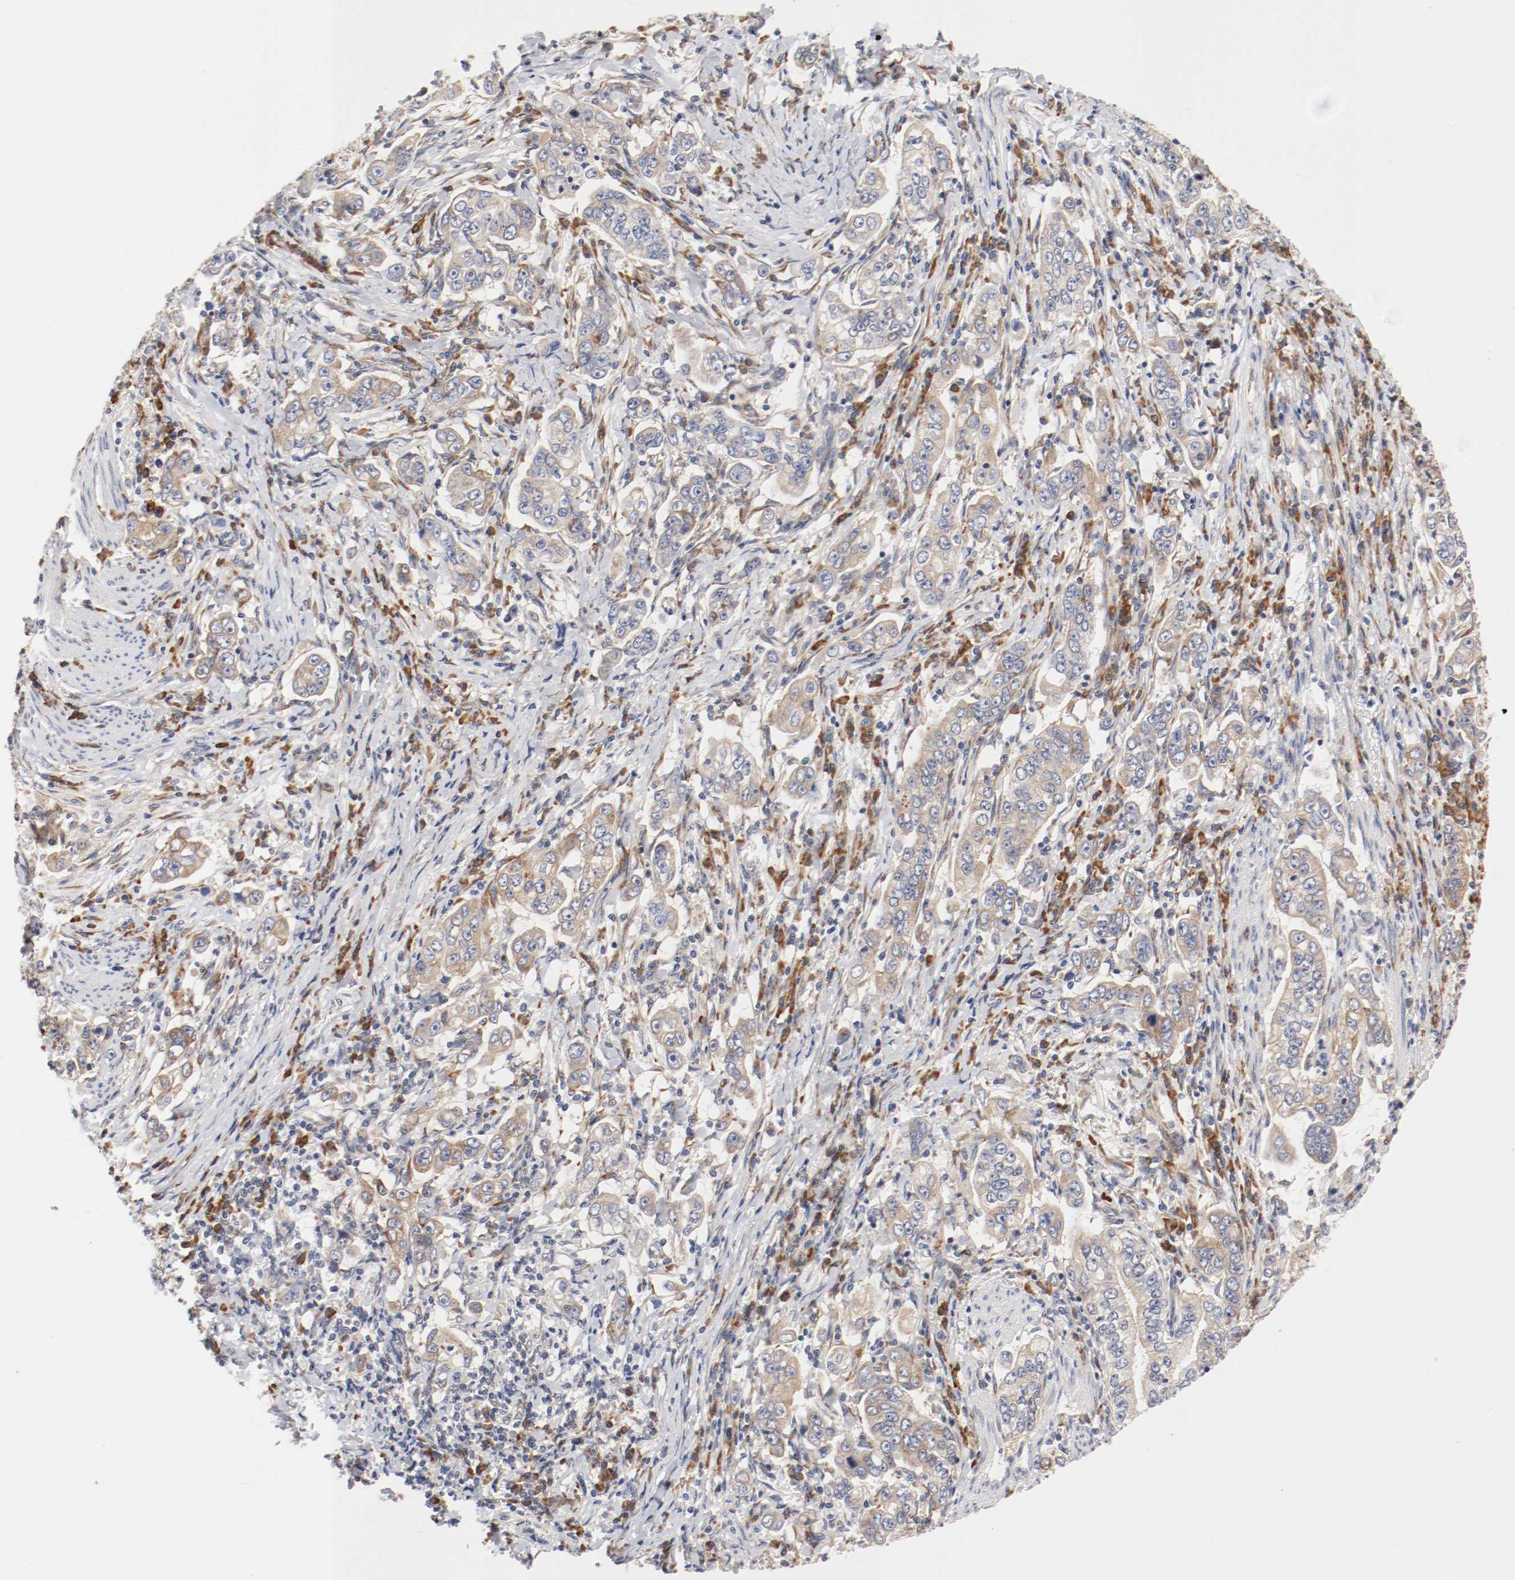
{"staining": {"intensity": "weak", "quantity": ">75%", "location": "cytoplasmic/membranous"}, "tissue": "stomach cancer", "cell_type": "Tumor cells", "image_type": "cancer", "snomed": [{"axis": "morphology", "description": "Adenocarcinoma, NOS"}, {"axis": "topography", "description": "Stomach, lower"}], "caption": "Immunohistochemical staining of human stomach adenocarcinoma demonstrates low levels of weak cytoplasmic/membranous positivity in about >75% of tumor cells.", "gene": "FKBP3", "patient": {"sex": "female", "age": 72}}